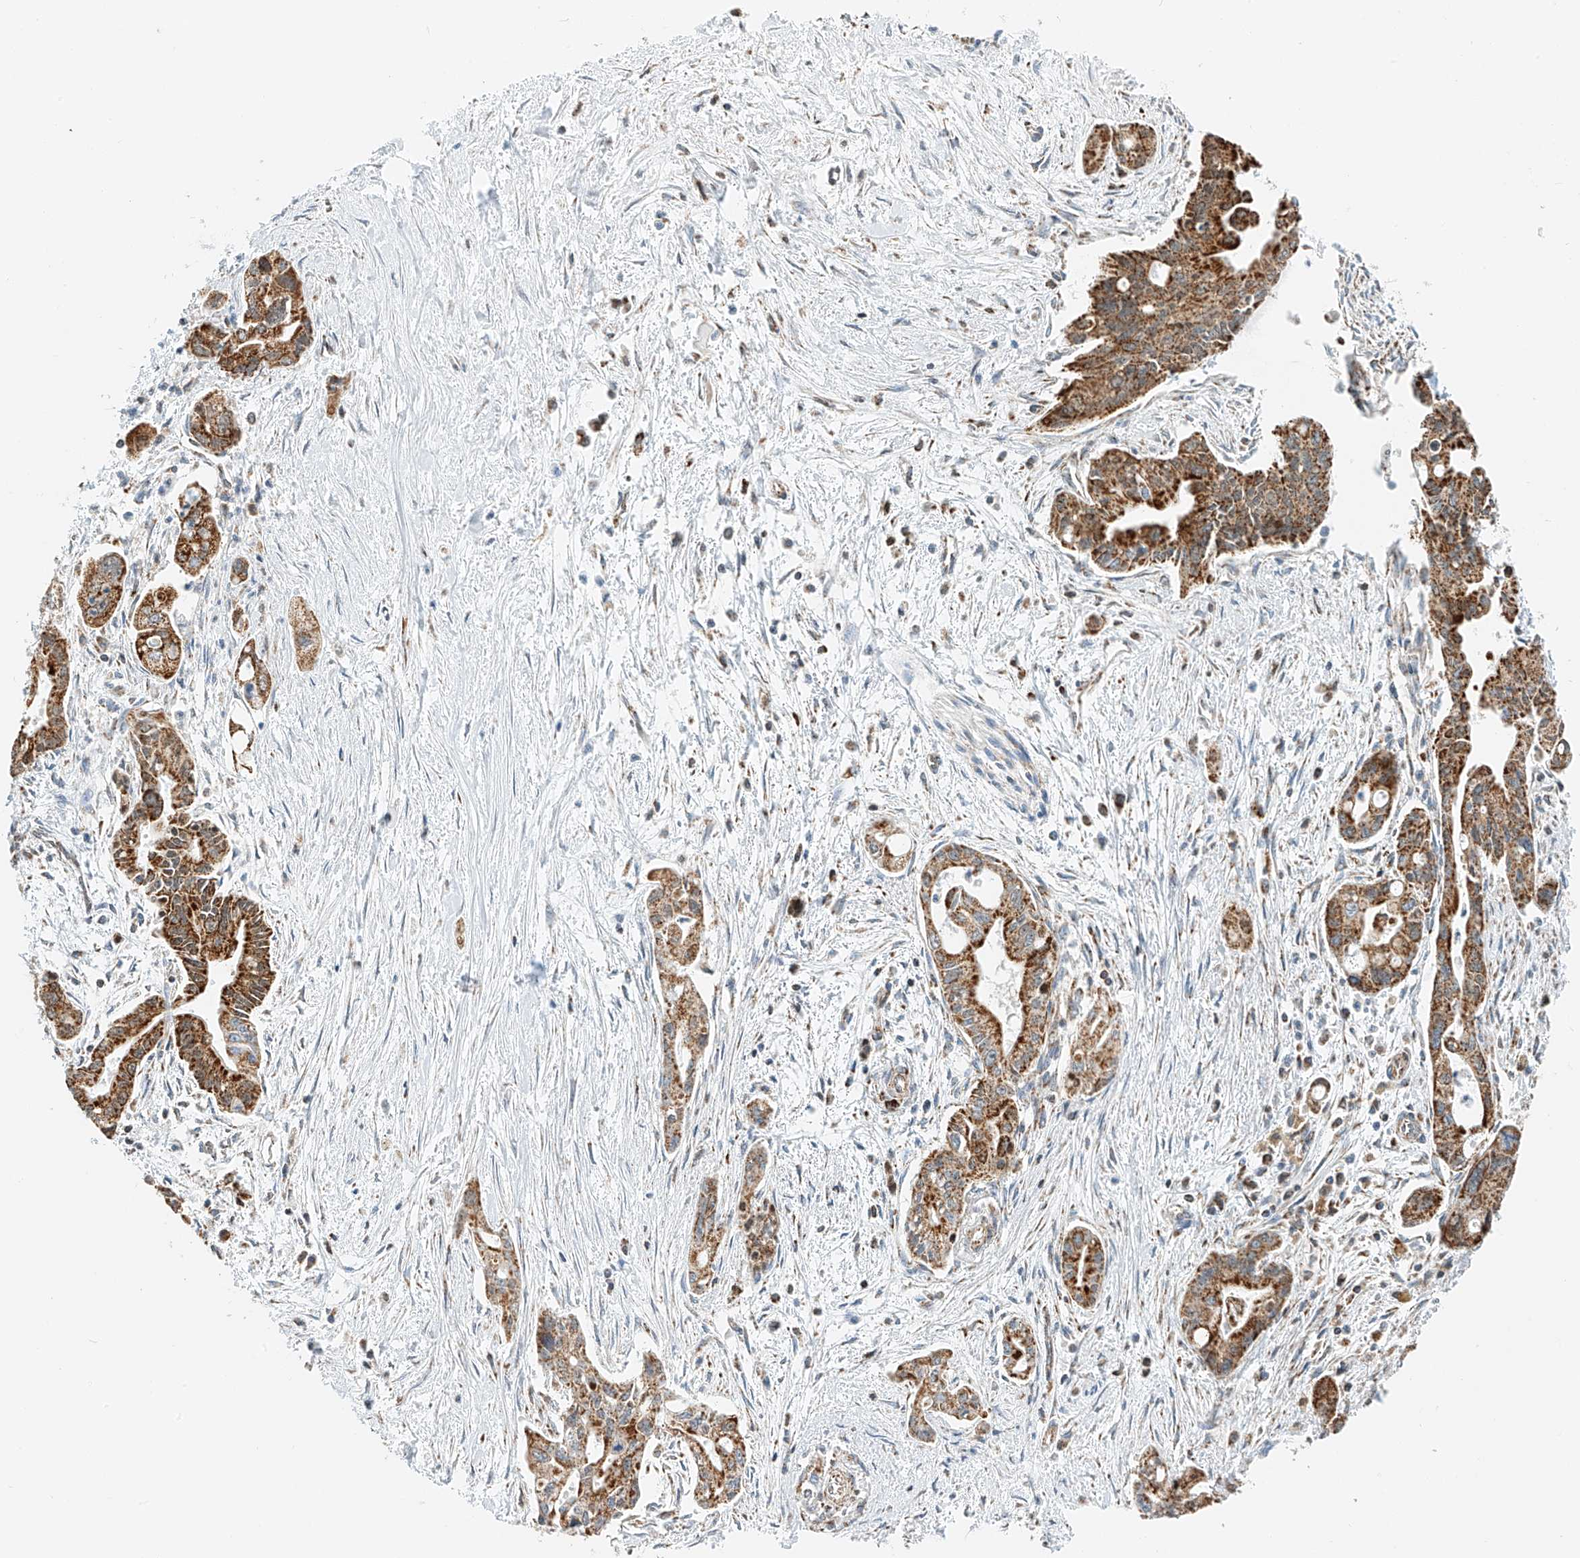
{"staining": {"intensity": "strong", "quantity": ">75%", "location": "cytoplasmic/membranous"}, "tissue": "pancreatic cancer", "cell_type": "Tumor cells", "image_type": "cancer", "snomed": [{"axis": "morphology", "description": "Adenocarcinoma, NOS"}, {"axis": "topography", "description": "Pancreas"}], "caption": "DAB immunohistochemical staining of human pancreatic cancer shows strong cytoplasmic/membranous protein staining in approximately >75% of tumor cells.", "gene": "PPA2", "patient": {"sex": "male", "age": 70}}